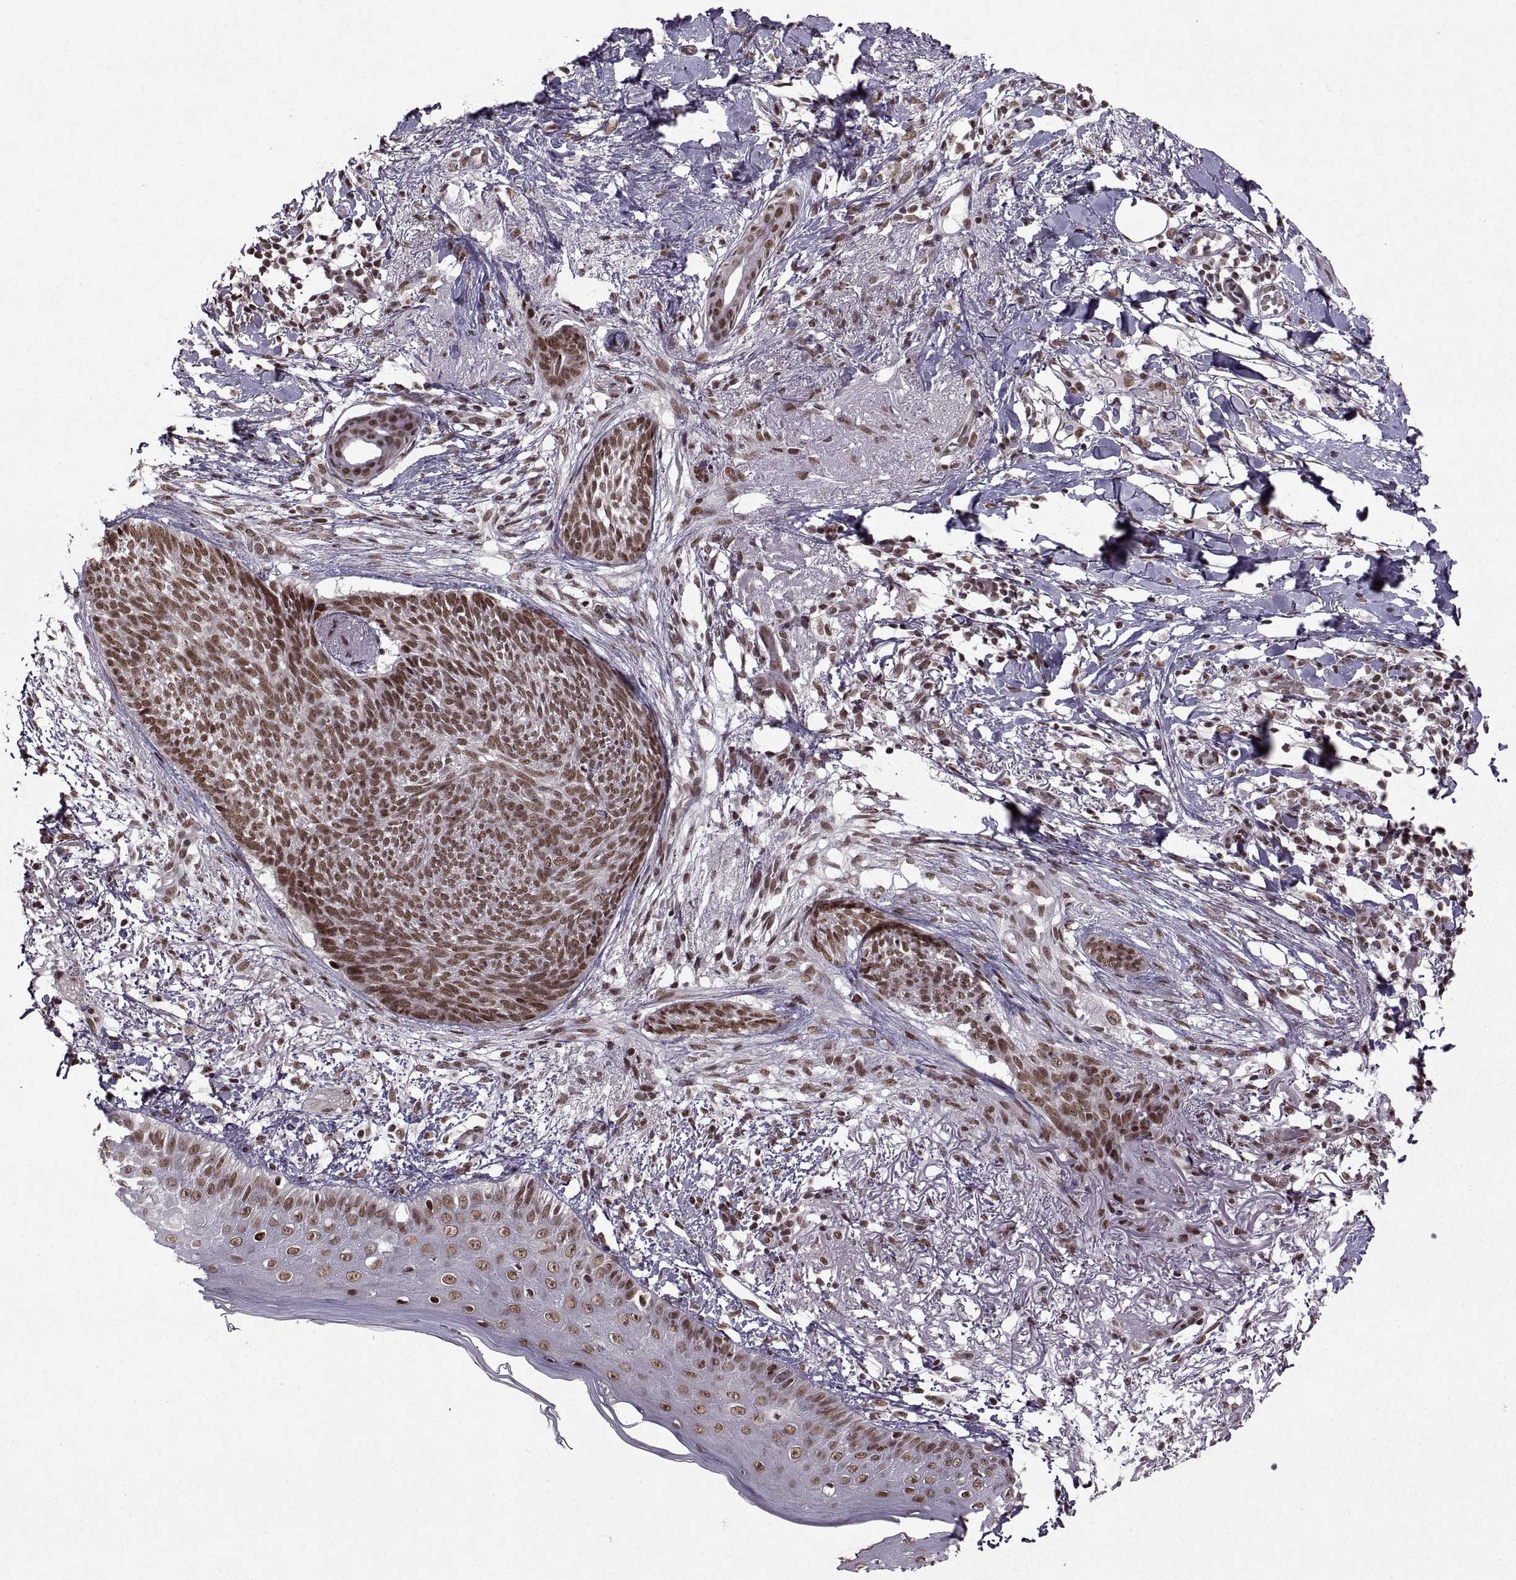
{"staining": {"intensity": "strong", "quantity": ">75%", "location": "nuclear"}, "tissue": "skin cancer", "cell_type": "Tumor cells", "image_type": "cancer", "snomed": [{"axis": "morphology", "description": "Normal tissue, NOS"}, {"axis": "morphology", "description": "Basal cell carcinoma"}, {"axis": "topography", "description": "Skin"}], "caption": "Human skin basal cell carcinoma stained with a protein marker reveals strong staining in tumor cells.", "gene": "MT1E", "patient": {"sex": "male", "age": 84}}